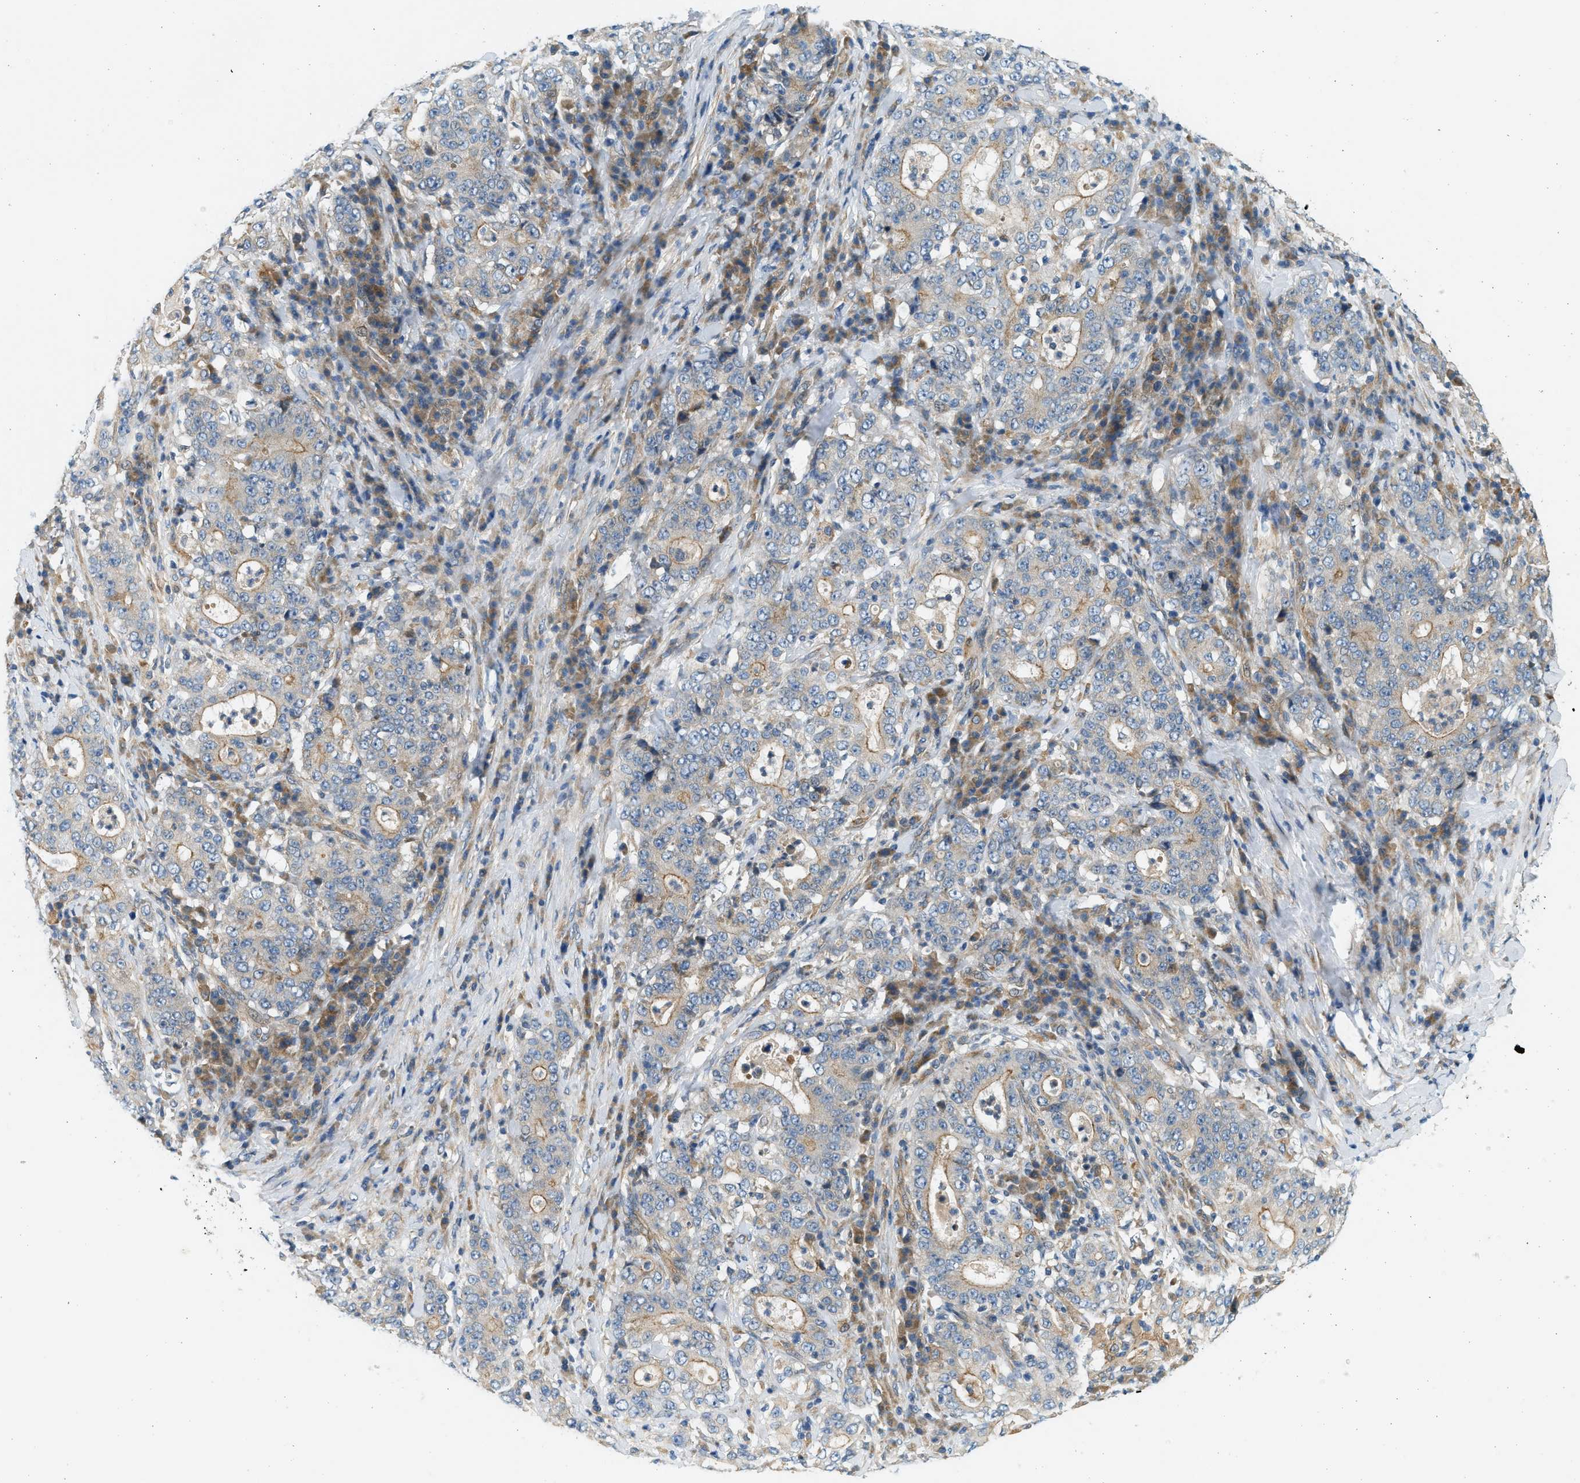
{"staining": {"intensity": "weak", "quantity": ">75%", "location": "cytoplasmic/membranous"}, "tissue": "stomach cancer", "cell_type": "Tumor cells", "image_type": "cancer", "snomed": [{"axis": "morphology", "description": "Normal tissue, NOS"}, {"axis": "morphology", "description": "Adenocarcinoma, NOS"}, {"axis": "topography", "description": "Stomach, upper"}, {"axis": "topography", "description": "Stomach"}], "caption": "A histopathology image of human adenocarcinoma (stomach) stained for a protein demonstrates weak cytoplasmic/membranous brown staining in tumor cells. Using DAB (3,3'-diaminobenzidine) (brown) and hematoxylin (blue) stains, captured at high magnification using brightfield microscopy.", "gene": "KDELR2", "patient": {"sex": "male", "age": 59}}